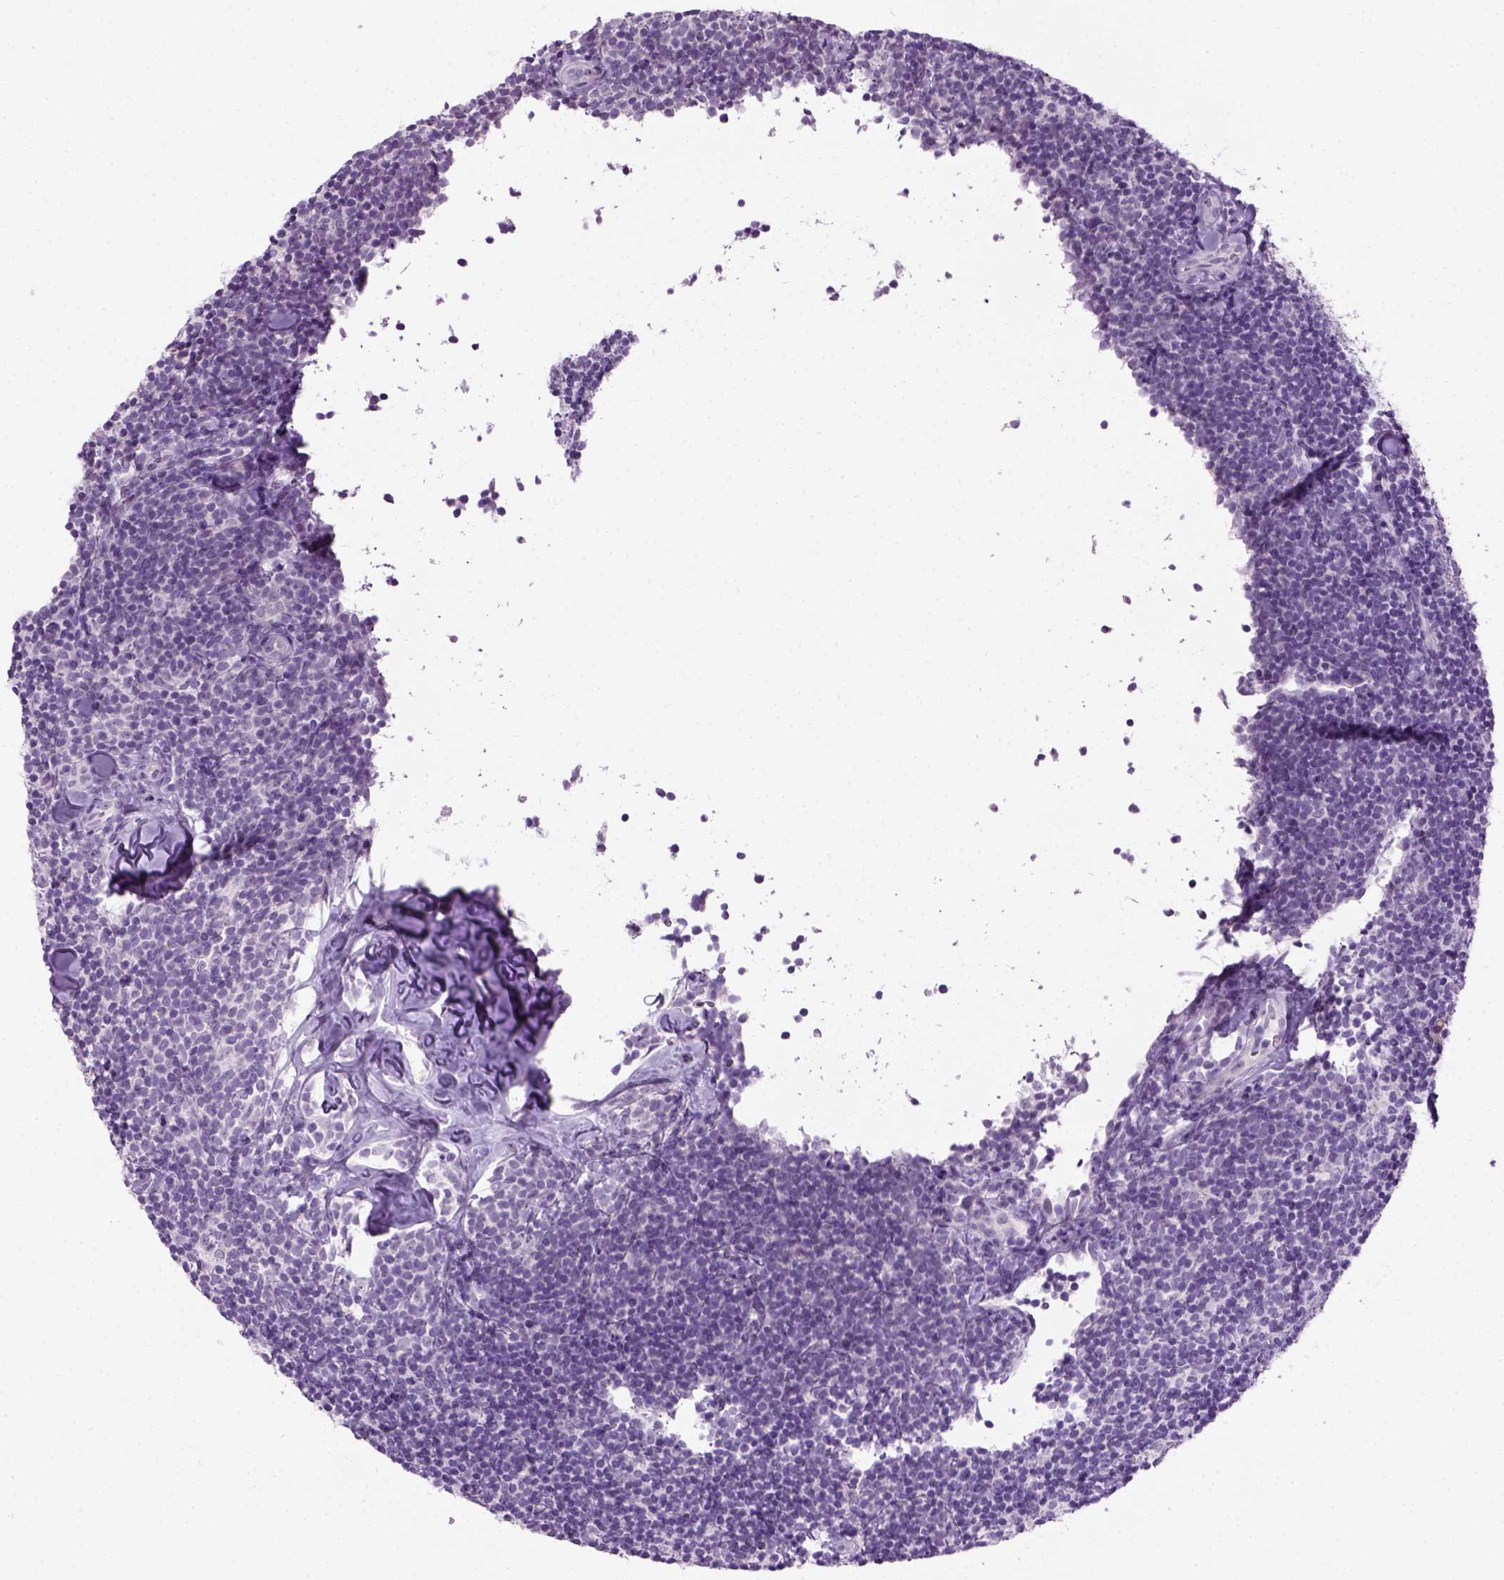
{"staining": {"intensity": "negative", "quantity": "none", "location": "none"}, "tissue": "lymphoma", "cell_type": "Tumor cells", "image_type": "cancer", "snomed": [{"axis": "morphology", "description": "Malignant lymphoma, non-Hodgkin's type, Low grade"}, {"axis": "topography", "description": "Lymph node"}], "caption": "Malignant lymphoma, non-Hodgkin's type (low-grade) stained for a protein using immunohistochemistry reveals no positivity tumor cells.", "gene": "GABRB2", "patient": {"sex": "female", "age": 56}}